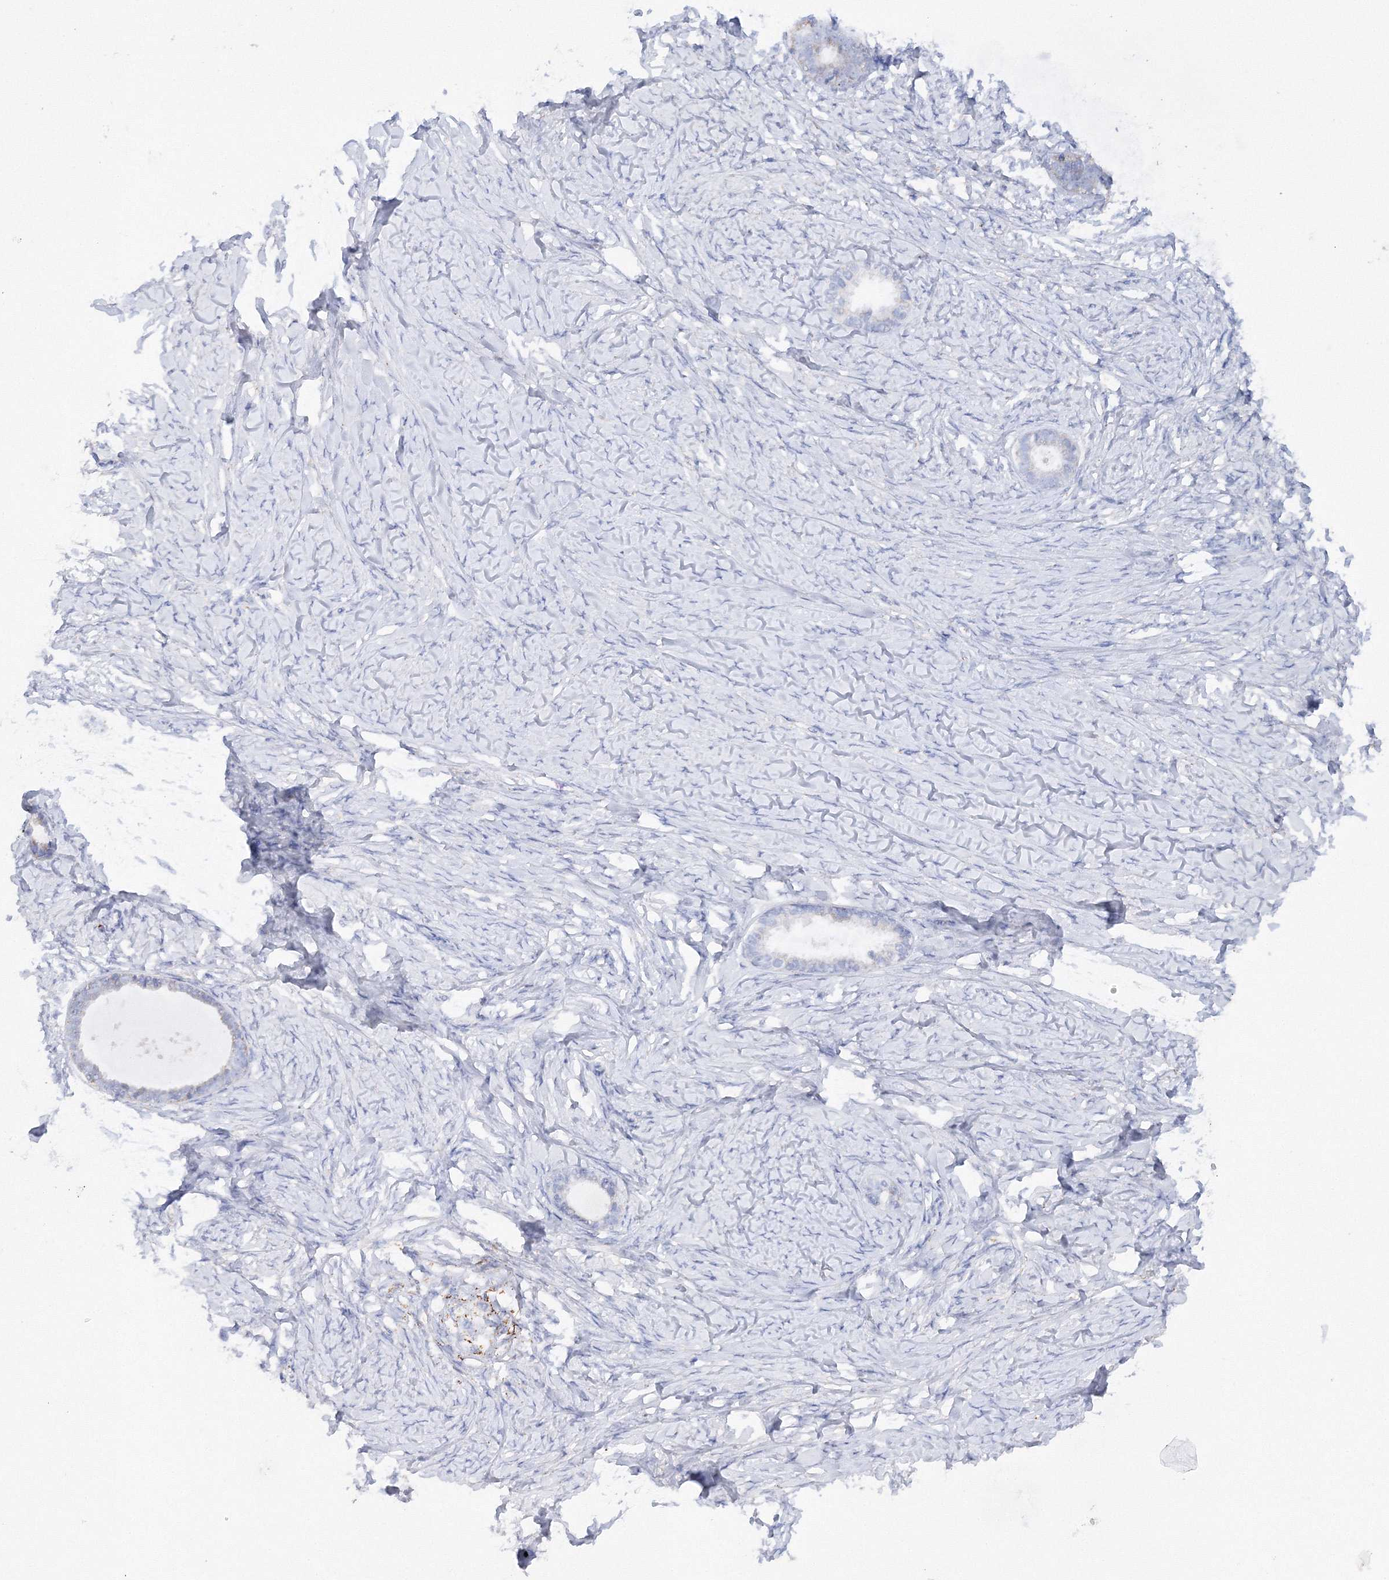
{"staining": {"intensity": "negative", "quantity": "none", "location": "none"}, "tissue": "ovarian cancer", "cell_type": "Tumor cells", "image_type": "cancer", "snomed": [{"axis": "morphology", "description": "Cystadenocarcinoma, serous, NOS"}, {"axis": "topography", "description": "Ovary"}], "caption": "There is no significant expression in tumor cells of serous cystadenocarcinoma (ovarian).", "gene": "MERTK", "patient": {"sex": "female", "age": 79}}